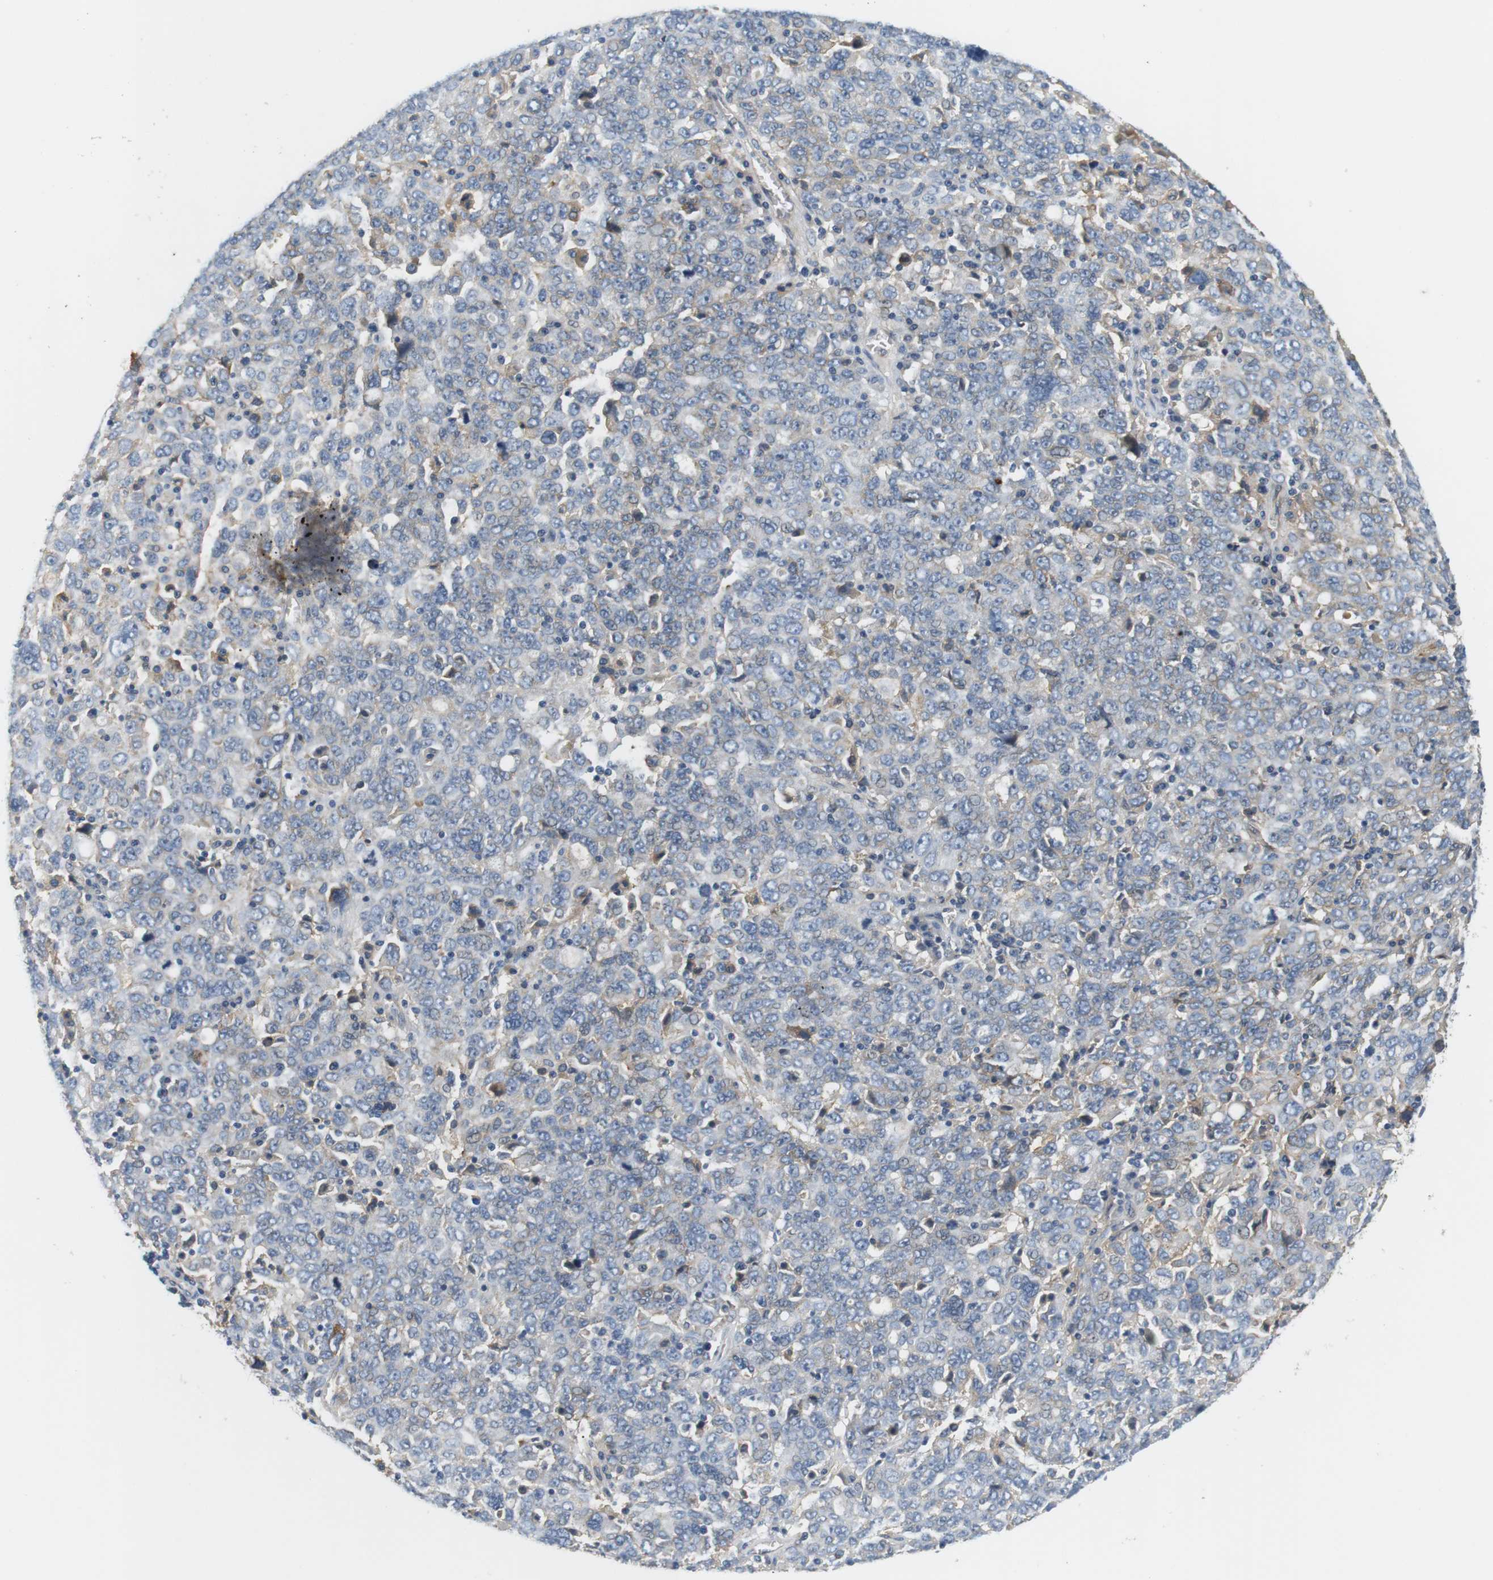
{"staining": {"intensity": "weak", "quantity": "<25%", "location": "cytoplasmic/membranous"}, "tissue": "ovarian cancer", "cell_type": "Tumor cells", "image_type": "cancer", "snomed": [{"axis": "morphology", "description": "Carcinoma, endometroid"}, {"axis": "topography", "description": "Ovary"}], "caption": "Immunohistochemical staining of human ovarian endometroid carcinoma displays no significant positivity in tumor cells.", "gene": "SLC30A1", "patient": {"sex": "female", "age": 62}}